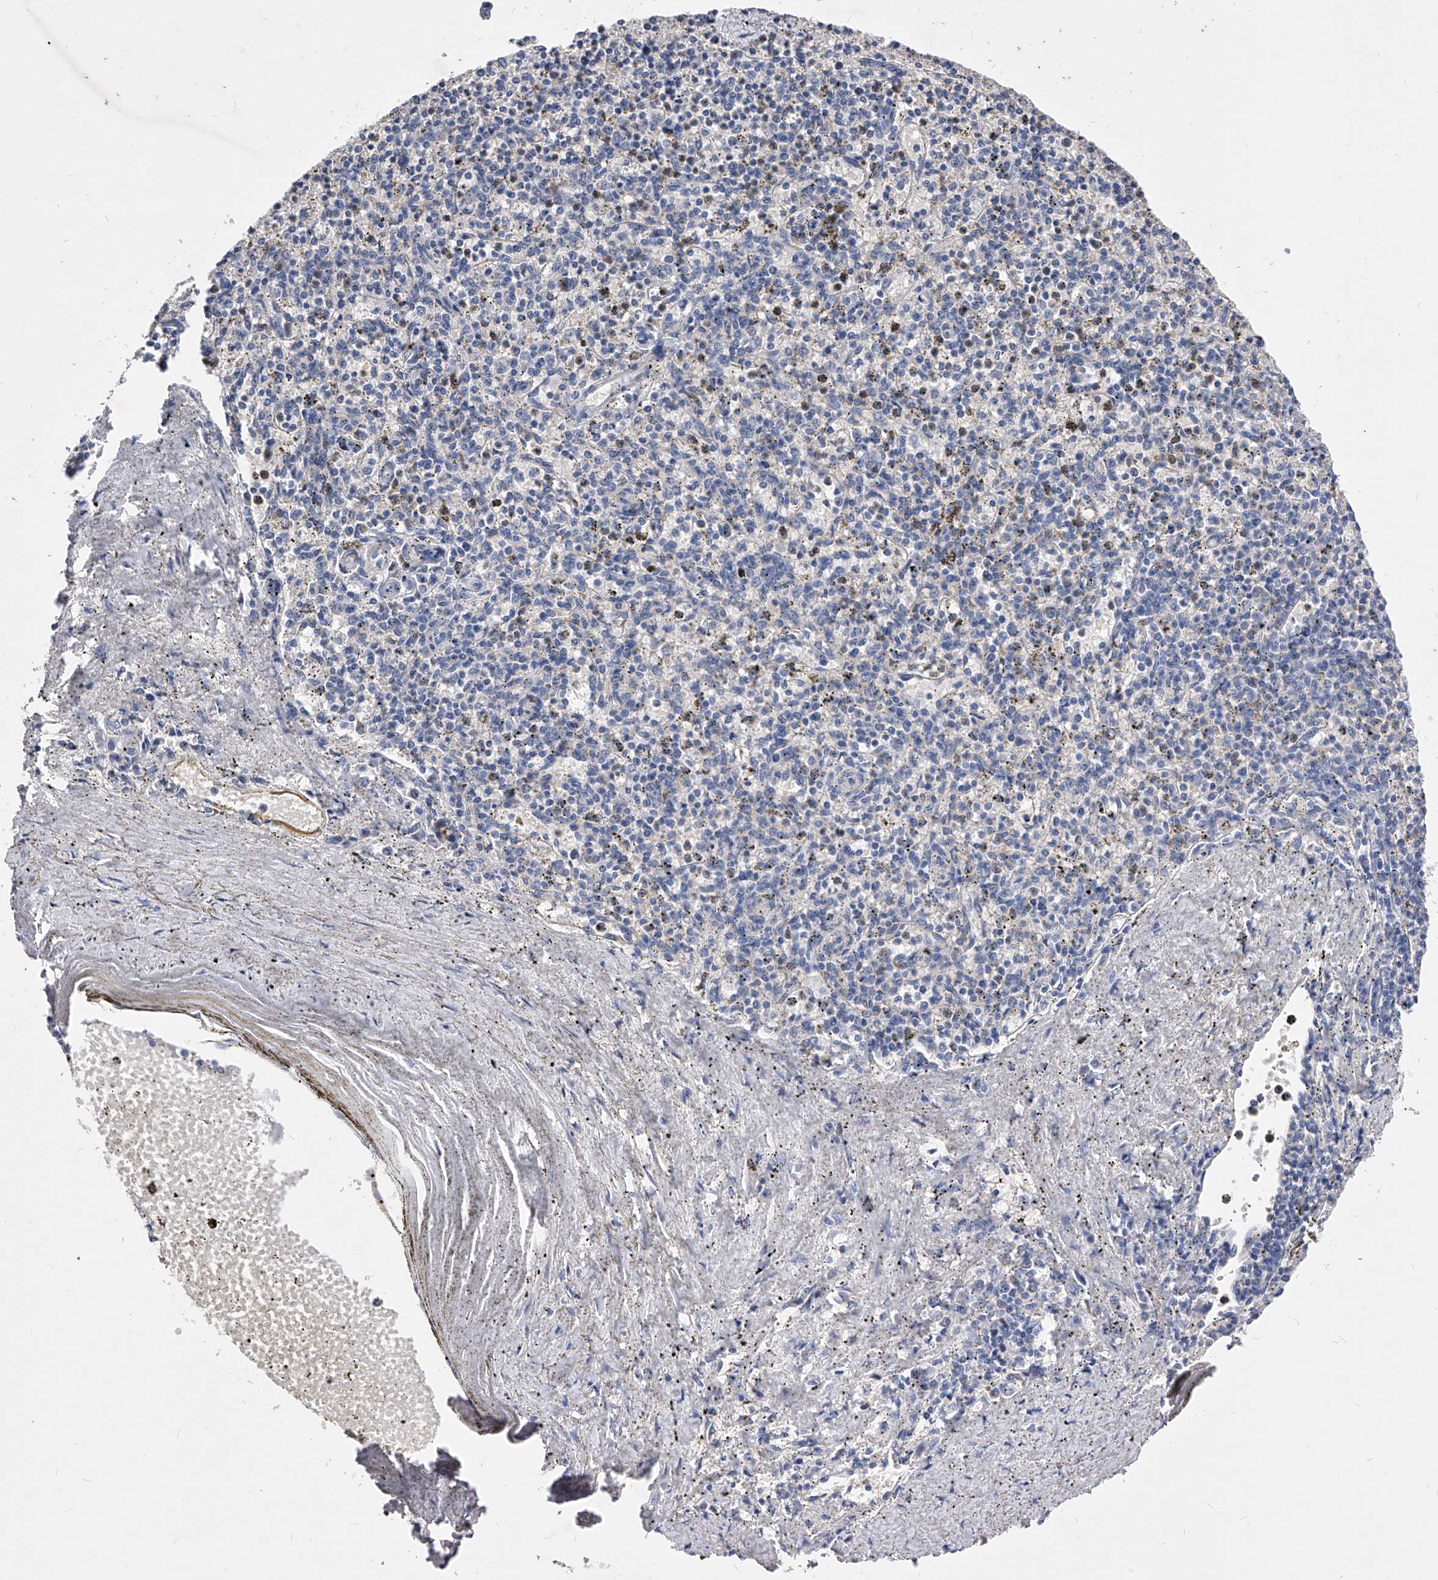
{"staining": {"intensity": "negative", "quantity": "none", "location": "none"}, "tissue": "spleen", "cell_type": "Cells in red pulp", "image_type": "normal", "snomed": [{"axis": "morphology", "description": "Normal tissue, NOS"}, {"axis": "topography", "description": "Spleen"}], "caption": "Immunohistochemical staining of benign spleen demonstrates no significant expression in cells in red pulp. (Immunohistochemistry, brightfield microscopy, high magnification).", "gene": "ZNF529", "patient": {"sex": "male", "age": 72}}